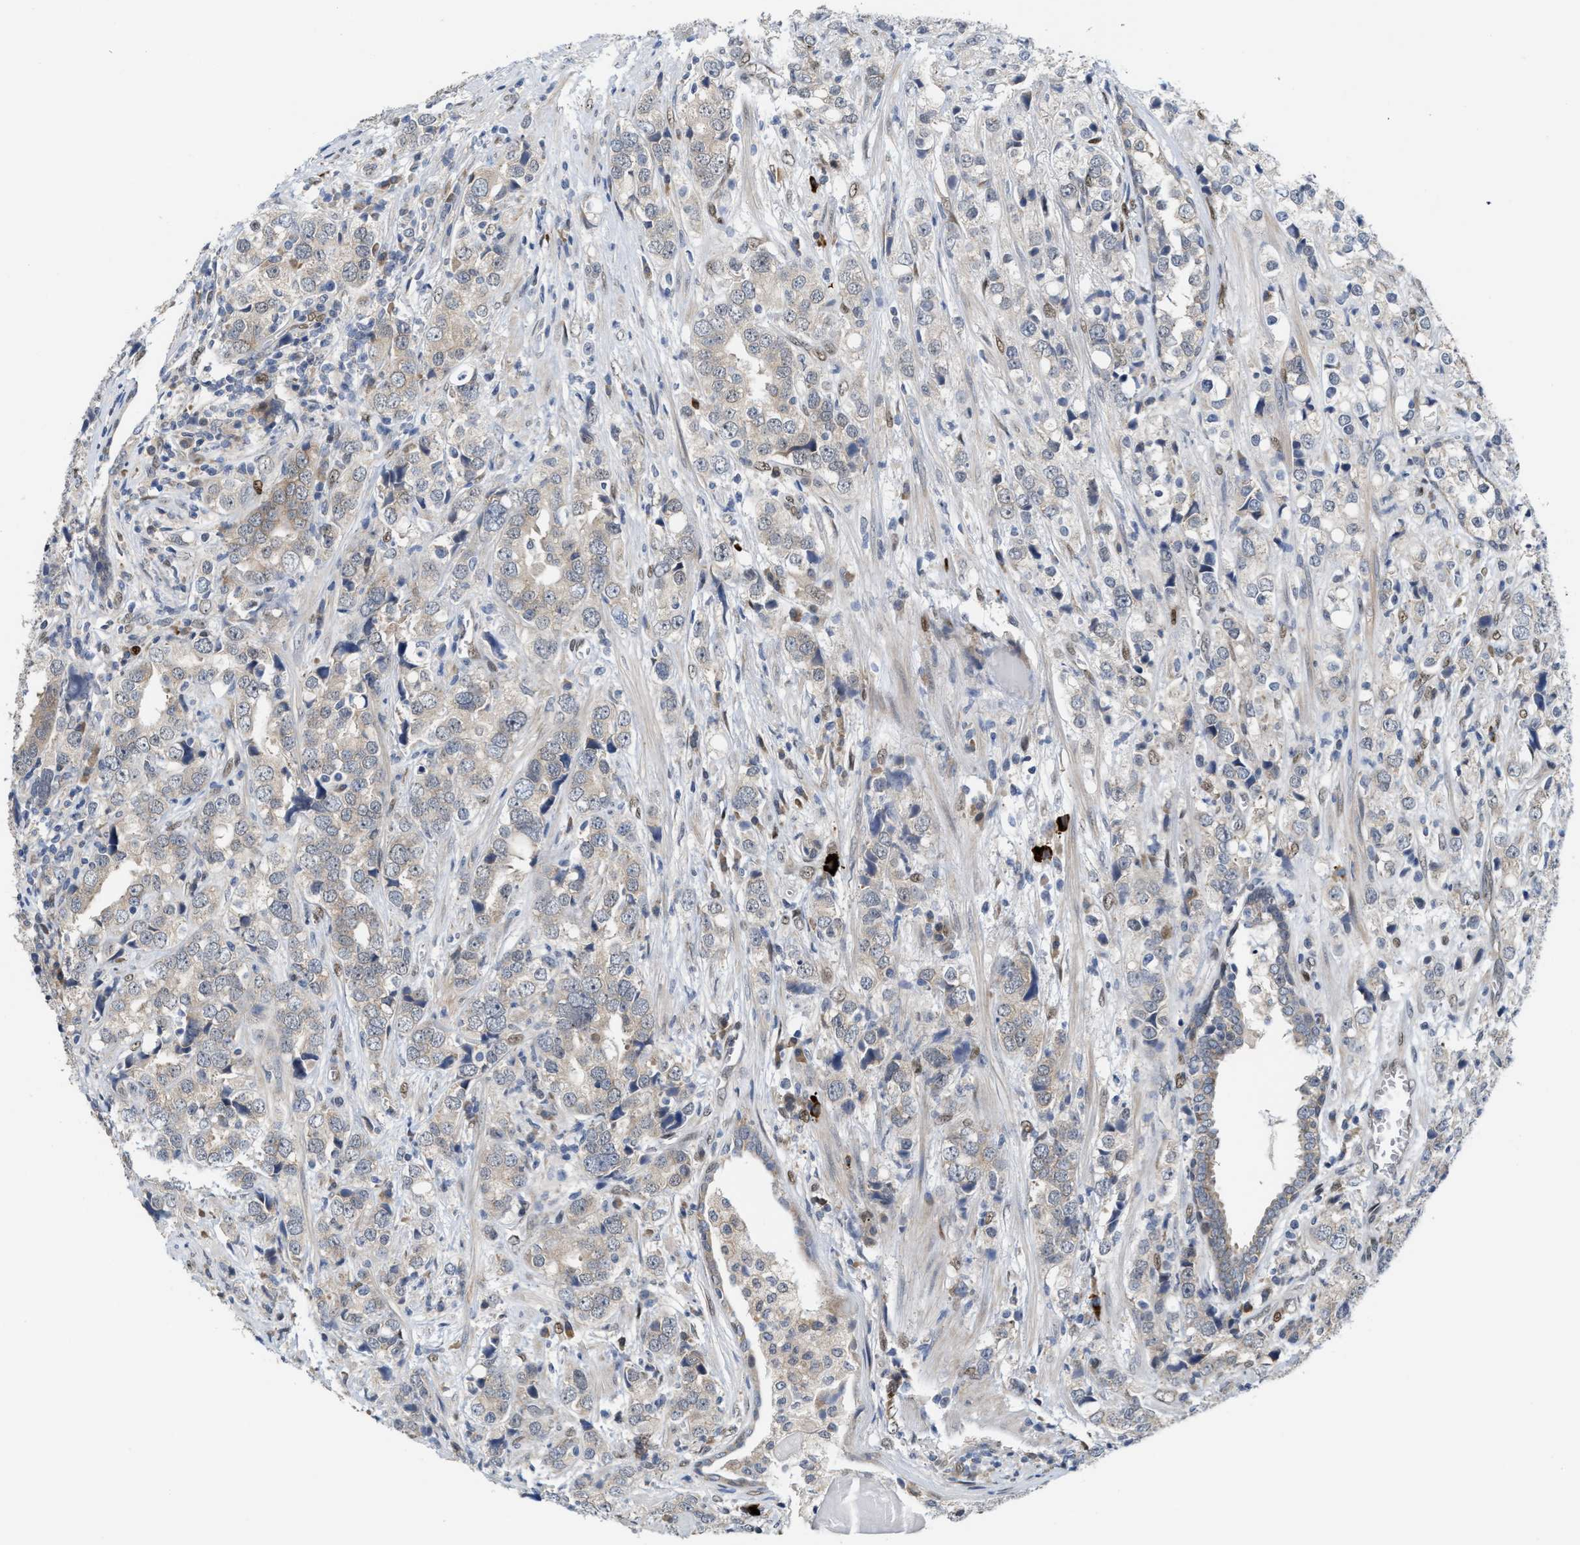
{"staining": {"intensity": "weak", "quantity": "<25%", "location": "cytoplasmic/membranous"}, "tissue": "prostate cancer", "cell_type": "Tumor cells", "image_type": "cancer", "snomed": [{"axis": "morphology", "description": "Adenocarcinoma, High grade"}, {"axis": "topography", "description": "Prostate"}], "caption": "High magnification brightfield microscopy of prostate cancer stained with DAB (brown) and counterstained with hematoxylin (blue): tumor cells show no significant positivity. (IHC, brightfield microscopy, high magnification).", "gene": "TCF4", "patient": {"sex": "male", "age": 71}}